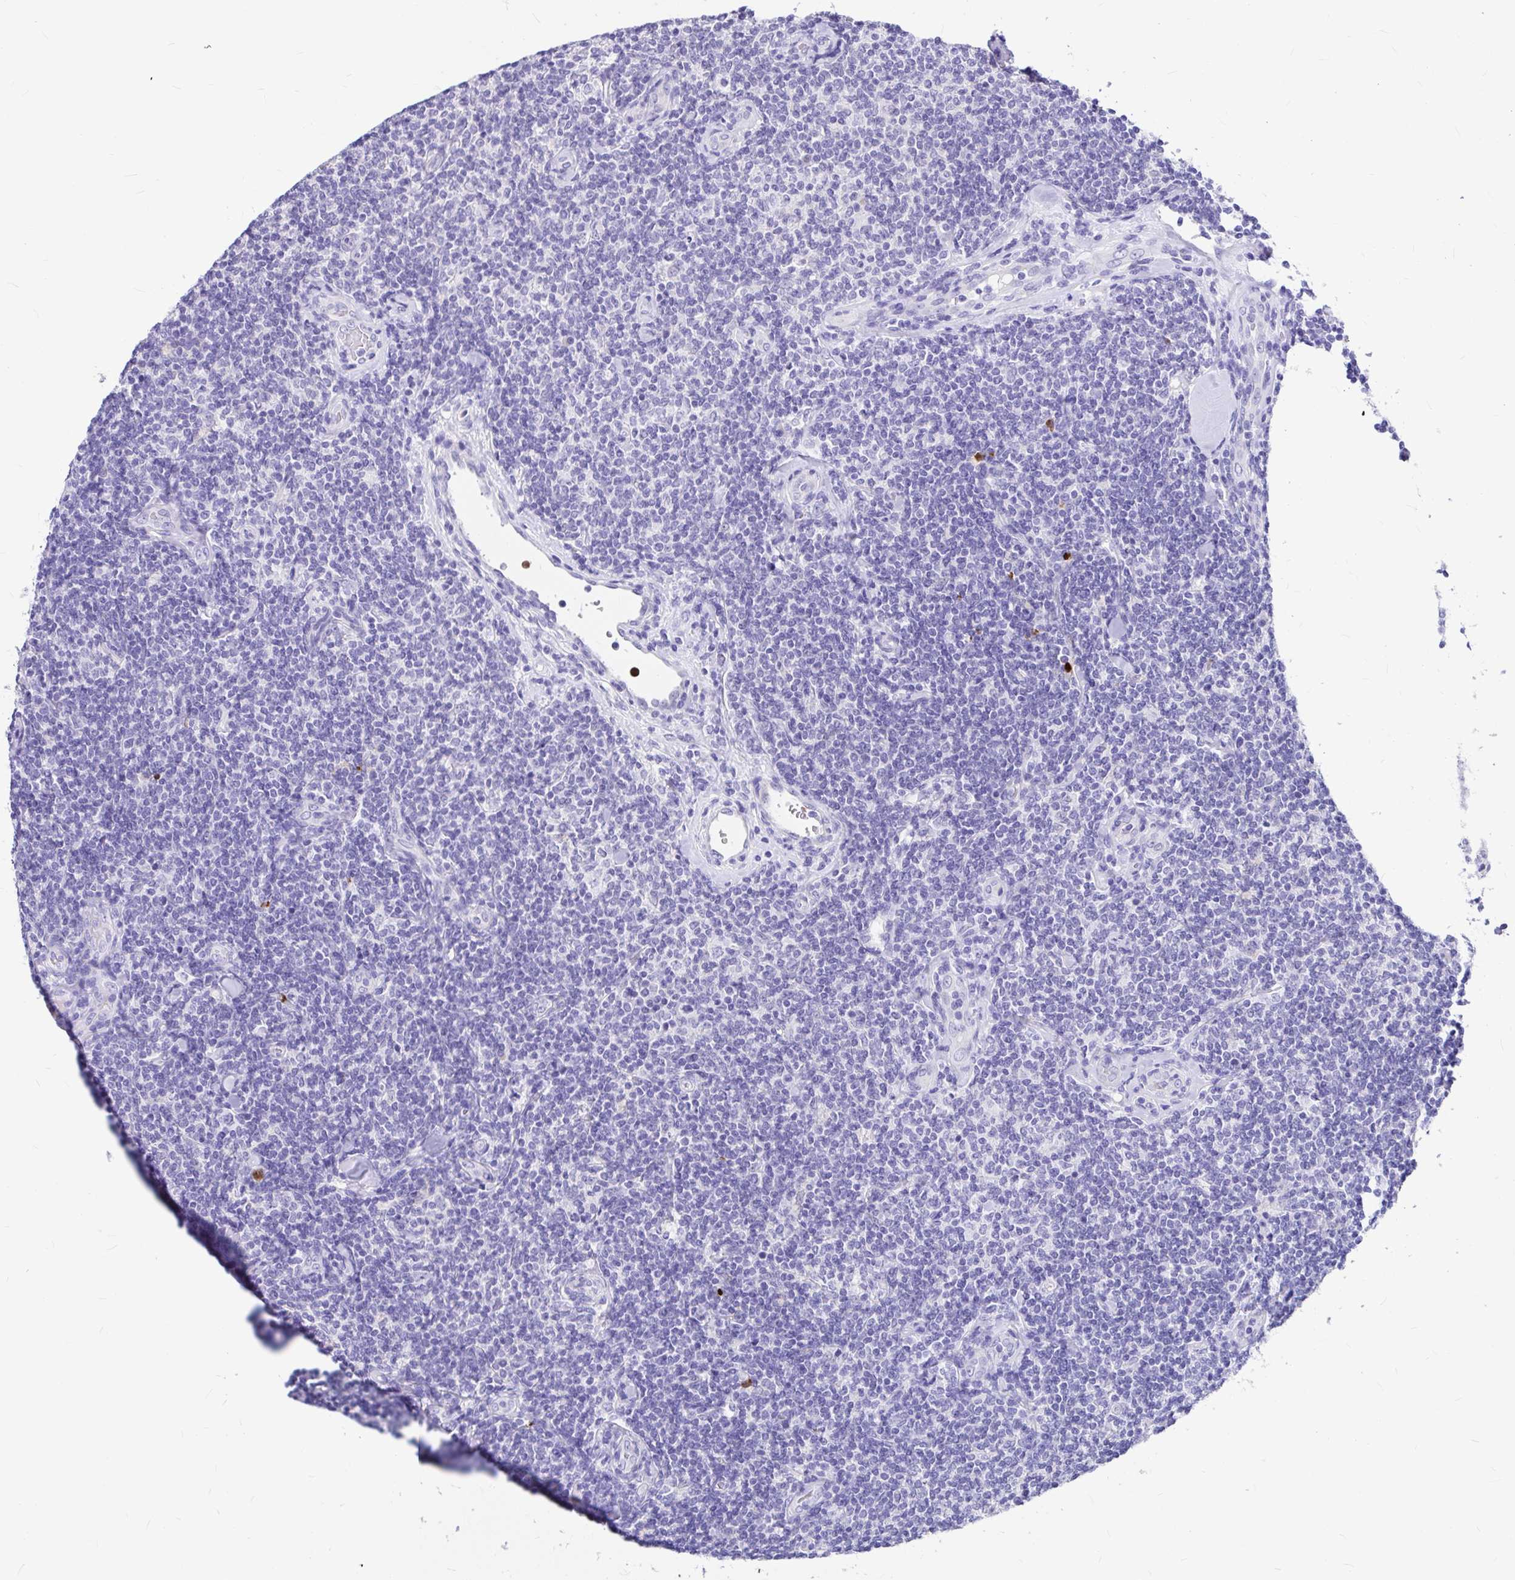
{"staining": {"intensity": "negative", "quantity": "none", "location": "none"}, "tissue": "lymphoma", "cell_type": "Tumor cells", "image_type": "cancer", "snomed": [{"axis": "morphology", "description": "Malignant lymphoma, non-Hodgkin's type, Low grade"}, {"axis": "topography", "description": "Lymph node"}], "caption": "This is a histopathology image of immunohistochemistry staining of low-grade malignant lymphoma, non-Hodgkin's type, which shows no positivity in tumor cells. Nuclei are stained in blue.", "gene": "CLEC1B", "patient": {"sex": "female", "age": 56}}